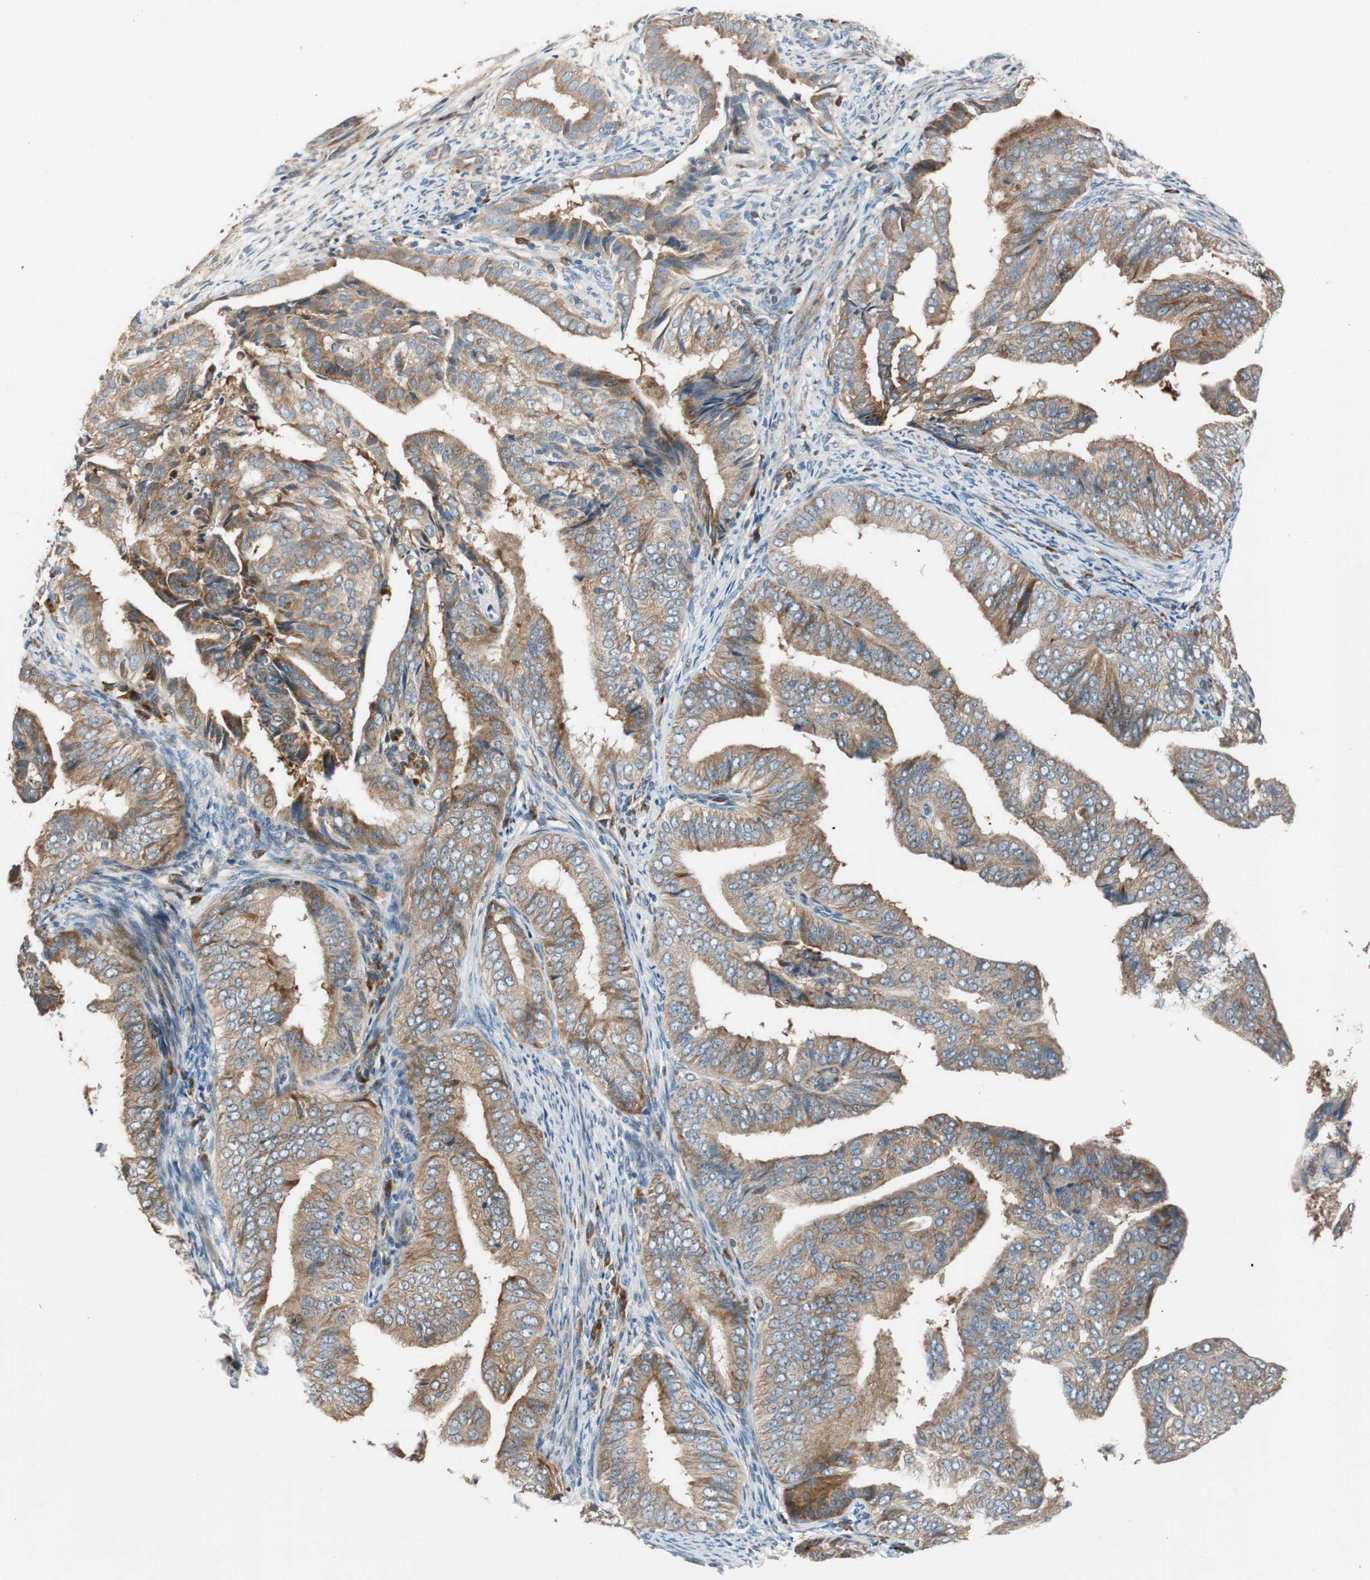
{"staining": {"intensity": "moderate", "quantity": ">75%", "location": "cytoplasmic/membranous"}, "tissue": "endometrial cancer", "cell_type": "Tumor cells", "image_type": "cancer", "snomed": [{"axis": "morphology", "description": "Adenocarcinoma, NOS"}, {"axis": "topography", "description": "Endometrium"}], "caption": "Protein expression analysis of adenocarcinoma (endometrial) demonstrates moderate cytoplasmic/membranous expression in about >75% of tumor cells. (brown staining indicates protein expression, while blue staining denotes nuclei).", "gene": "FAAH", "patient": {"sex": "female", "age": 58}}